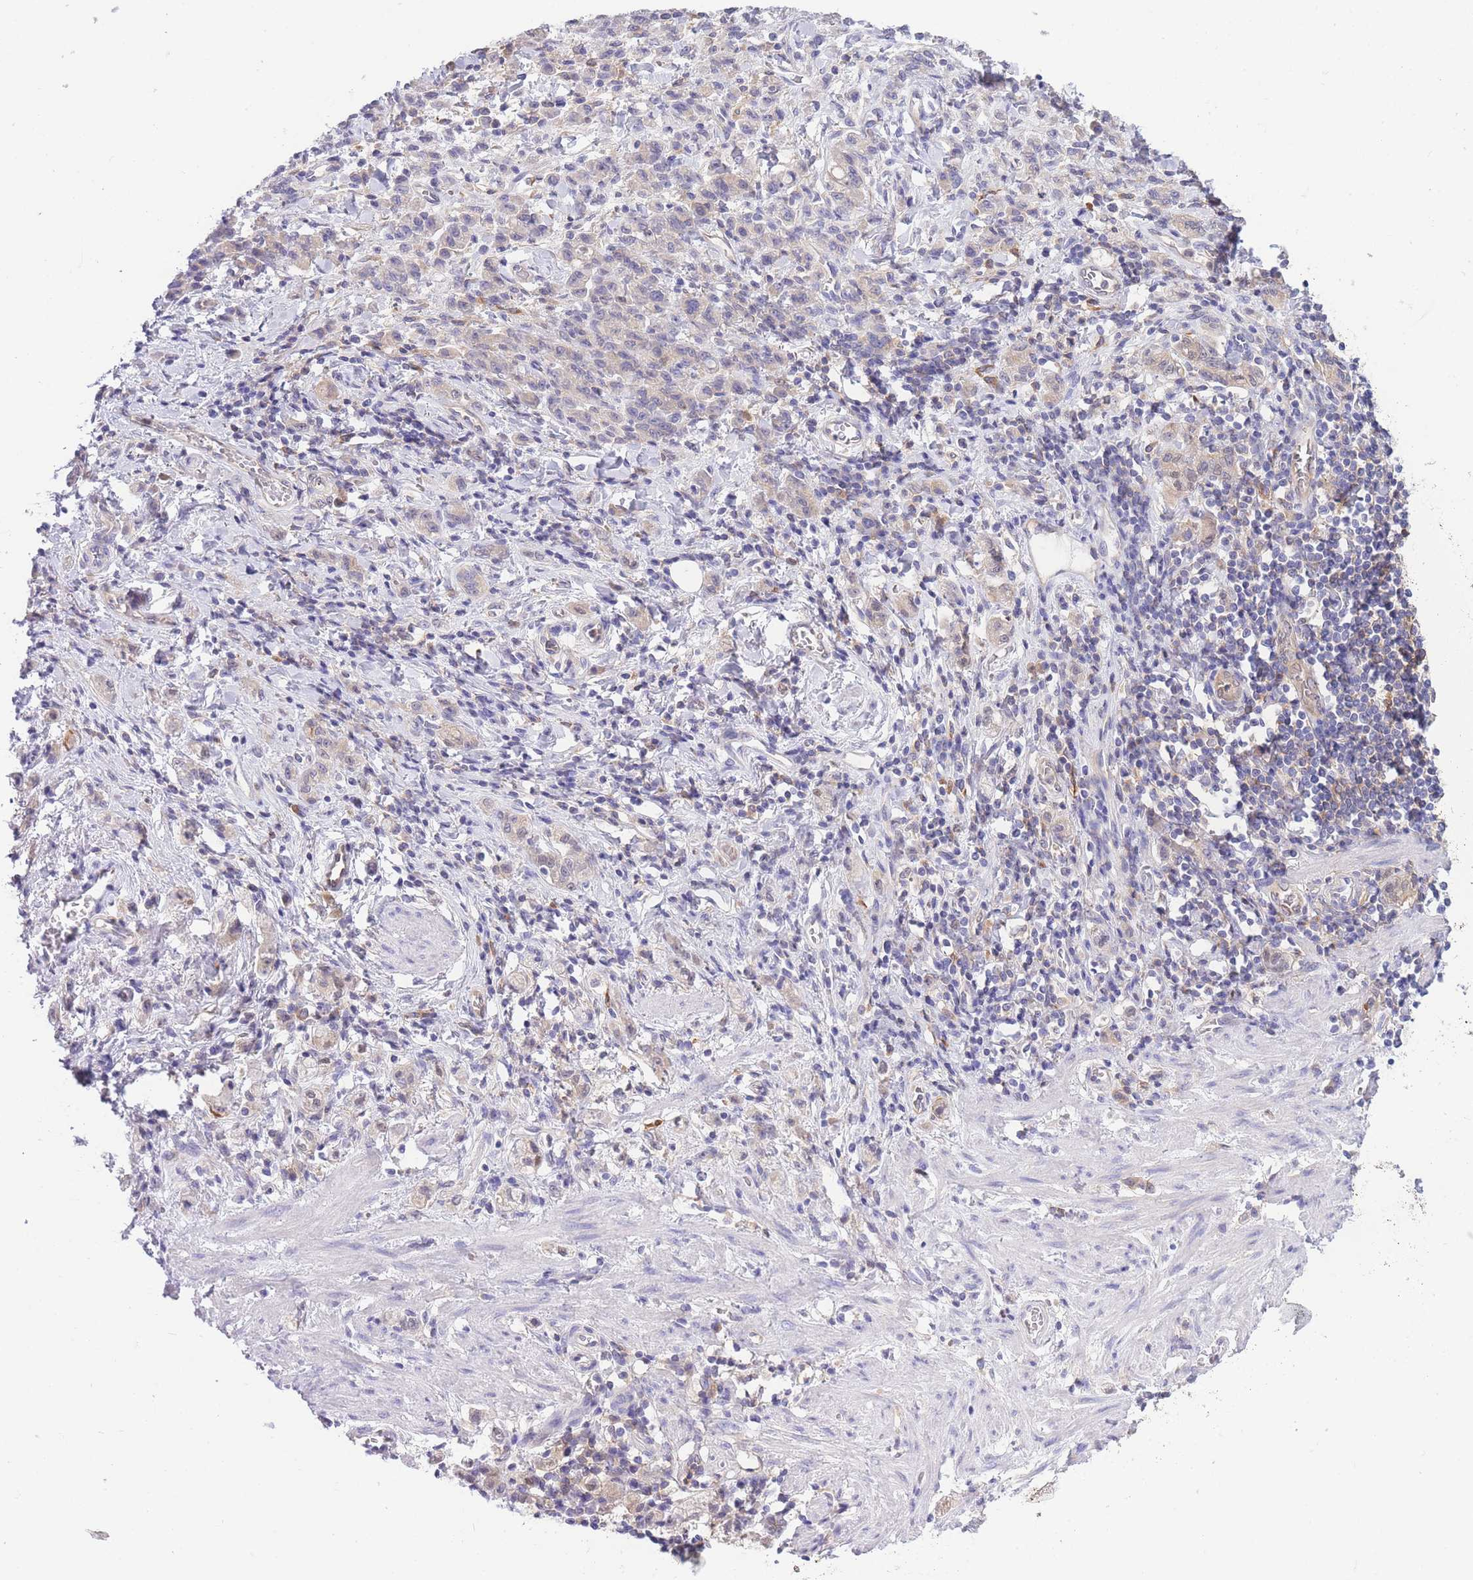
{"staining": {"intensity": "negative", "quantity": "none", "location": "none"}, "tissue": "stomach cancer", "cell_type": "Tumor cells", "image_type": "cancer", "snomed": [{"axis": "morphology", "description": "Adenocarcinoma, NOS"}, {"axis": "topography", "description": "Stomach"}], "caption": "Immunohistochemistry micrograph of neoplastic tissue: stomach cancer (adenocarcinoma) stained with DAB (3,3'-diaminobenzidine) reveals no significant protein expression in tumor cells.", "gene": "NAMPT", "patient": {"sex": "male", "age": 77}}